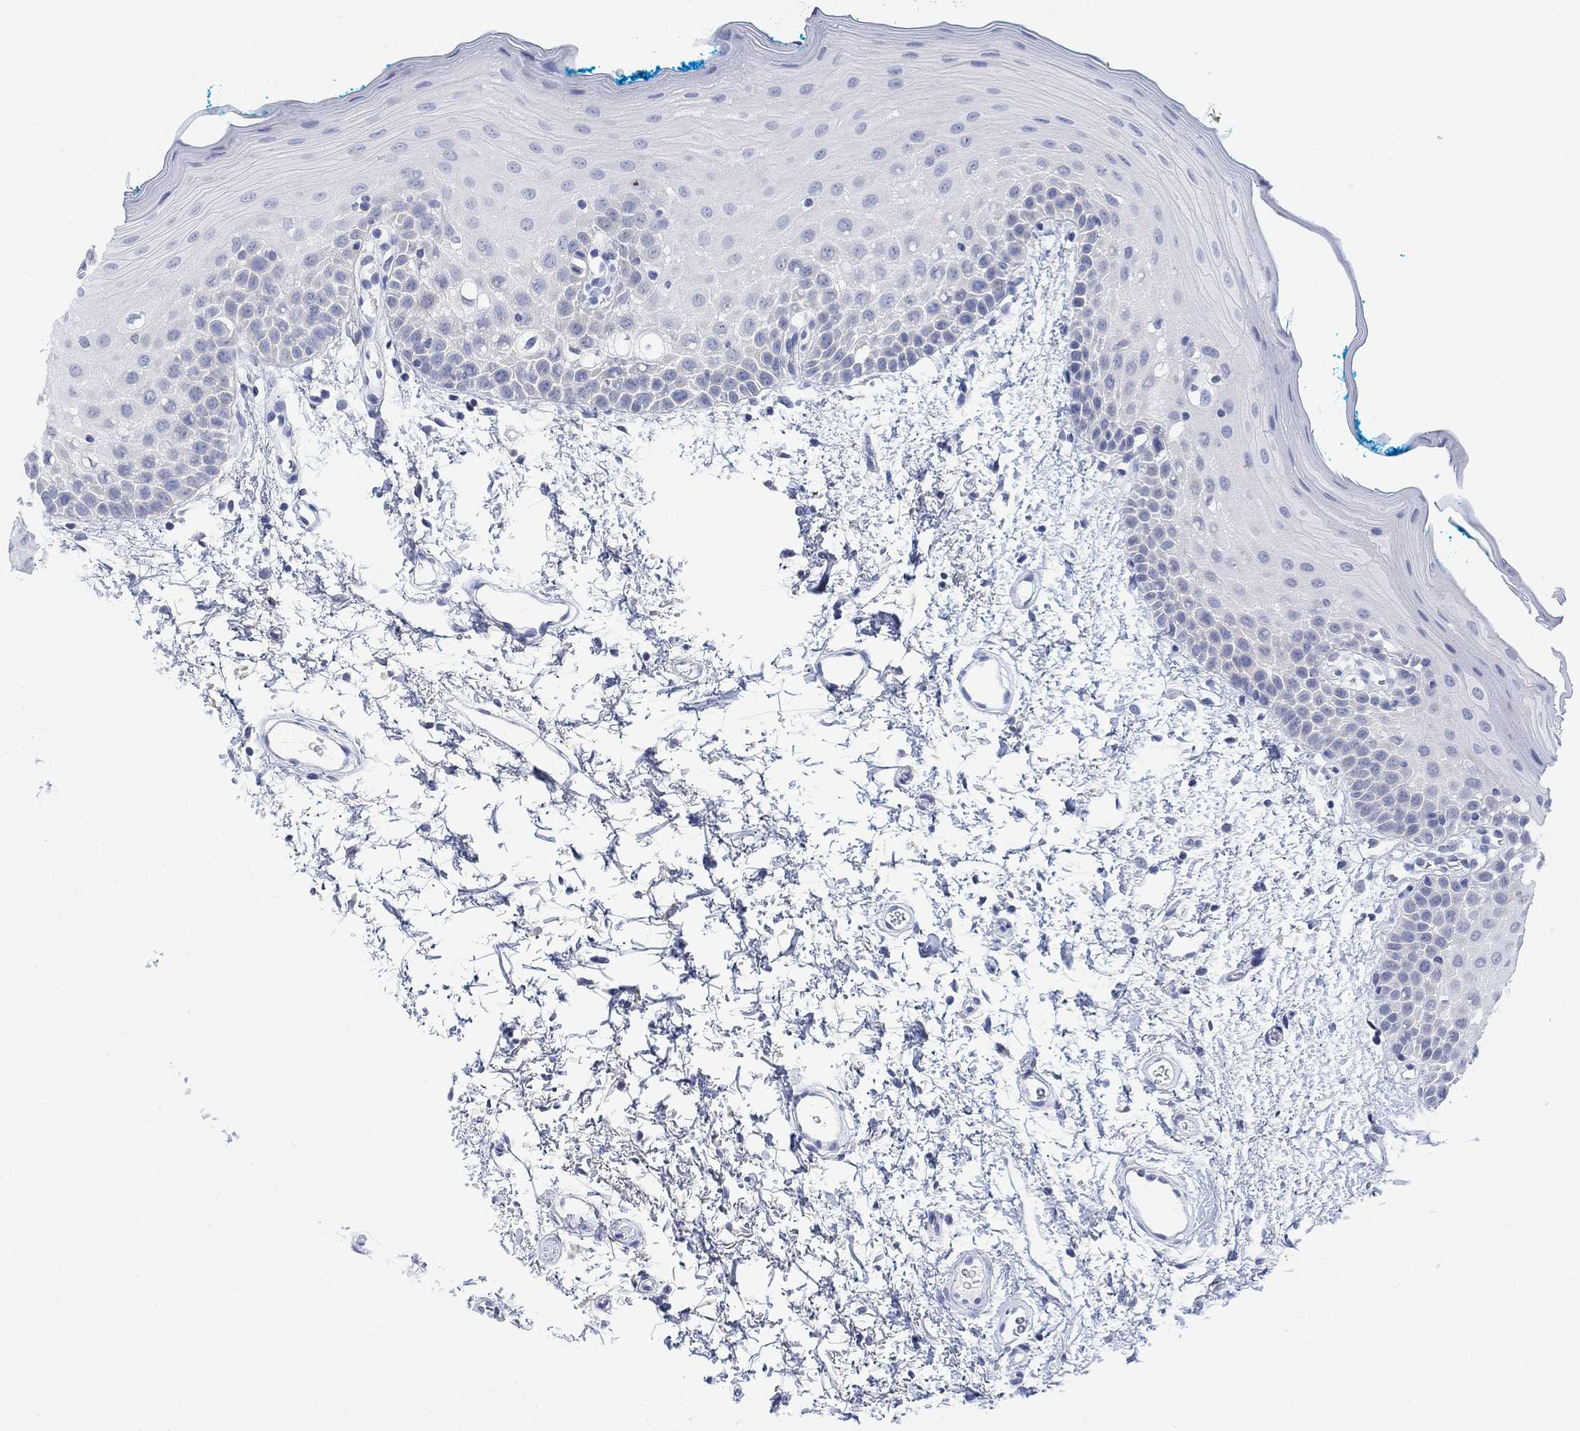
{"staining": {"intensity": "negative", "quantity": "none", "location": "none"}, "tissue": "oral mucosa", "cell_type": "Squamous epithelial cells", "image_type": "normal", "snomed": [{"axis": "morphology", "description": "Normal tissue, NOS"}, {"axis": "morphology", "description": "Squamous cell carcinoma, NOS"}, {"axis": "topography", "description": "Oral tissue"}, {"axis": "topography", "description": "Head-Neck"}], "caption": "Protein analysis of benign oral mucosa reveals no significant expression in squamous epithelial cells.", "gene": "FBP2", "patient": {"sex": "female", "age": 75}}